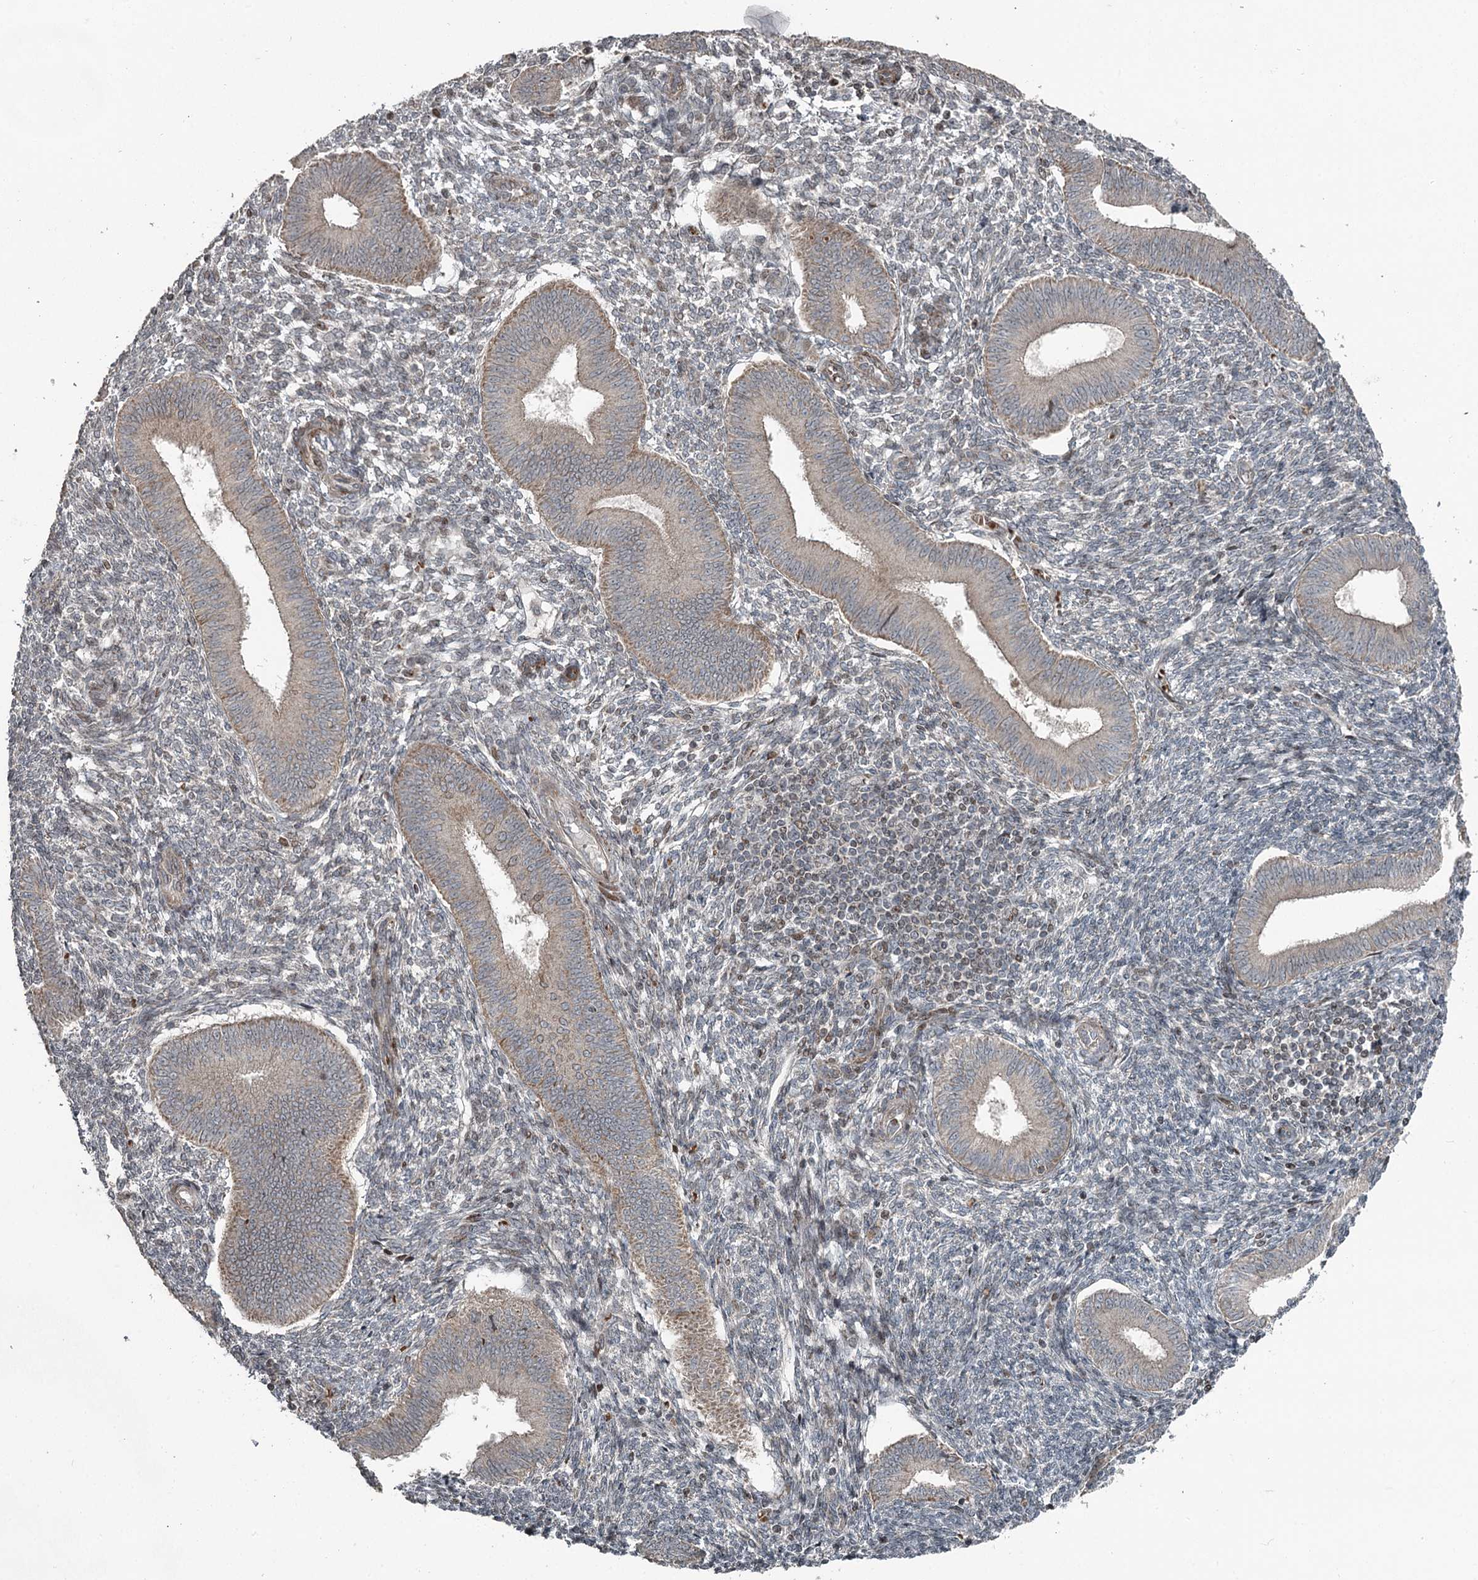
{"staining": {"intensity": "weak", "quantity": "<25%", "location": "cytoplasmic/membranous"}, "tissue": "endometrium", "cell_type": "Cells in endometrial stroma", "image_type": "normal", "snomed": [{"axis": "morphology", "description": "Normal tissue, NOS"}, {"axis": "topography", "description": "Uterus"}, {"axis": "topography", "description": "Endometrium"}], "caption": "The IHC photomicrograph has no significant positivity in cells in endometrial stroma of endometrium.", "gene": "RASSF8", "patient": {"sex": "female", "age": 48}}